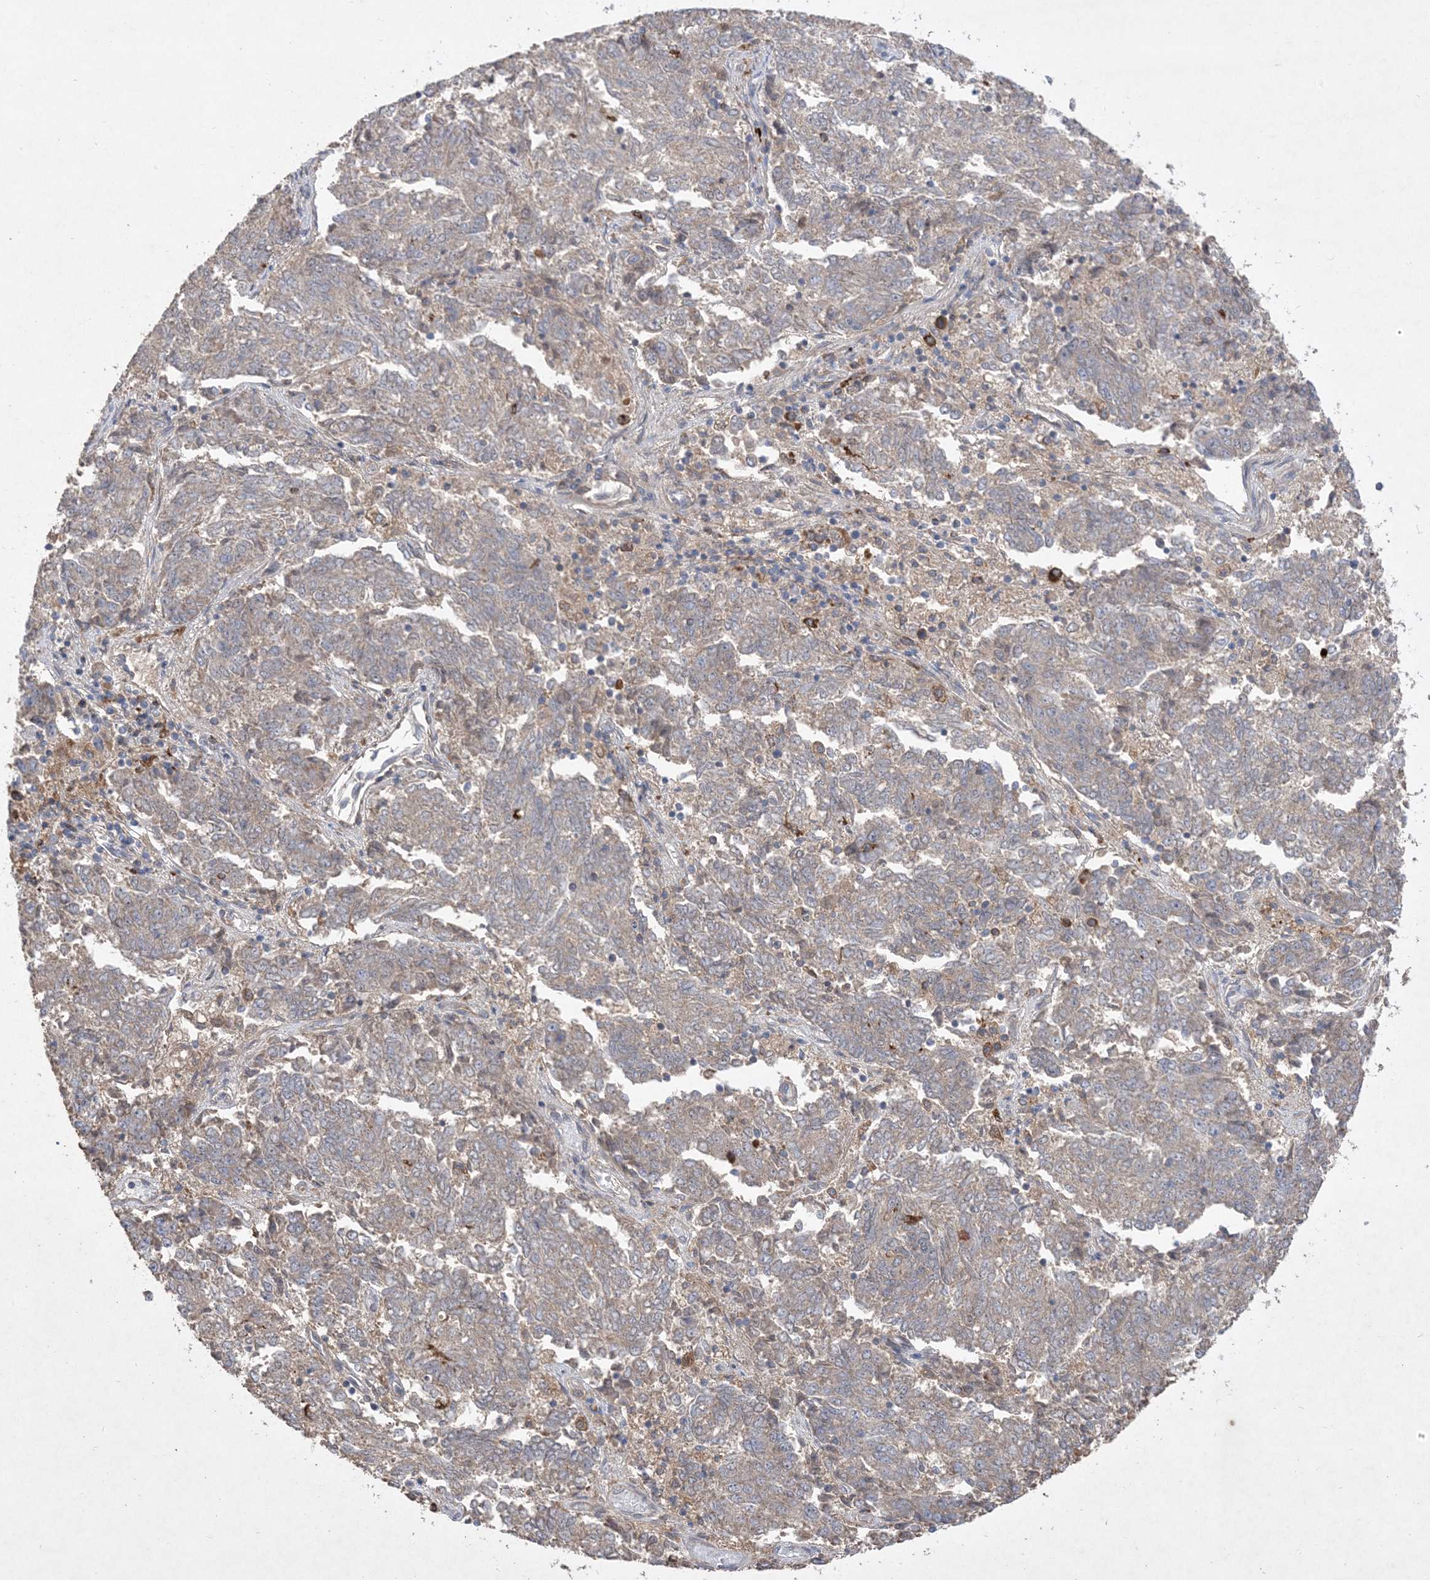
{"staining": {"intensity": "weak", "quantity": "<25%", "location": "cytoplasmic/membranous"}, "tissue": "endometrial cancer", "cell_type": "Tumor cells", "image_type": "cancer", "snomed": [{"axis": "morphology", "description": "Adenocarcinoma, NOS"}, {"axis": "topography", "description": "Endometrium"}], "caption": "Immunohistochemistry of human endometrial cancer displays no positivity in tumor cells.", "gene": "MASP2", "patient": {"sex": "female", "age": 80}}